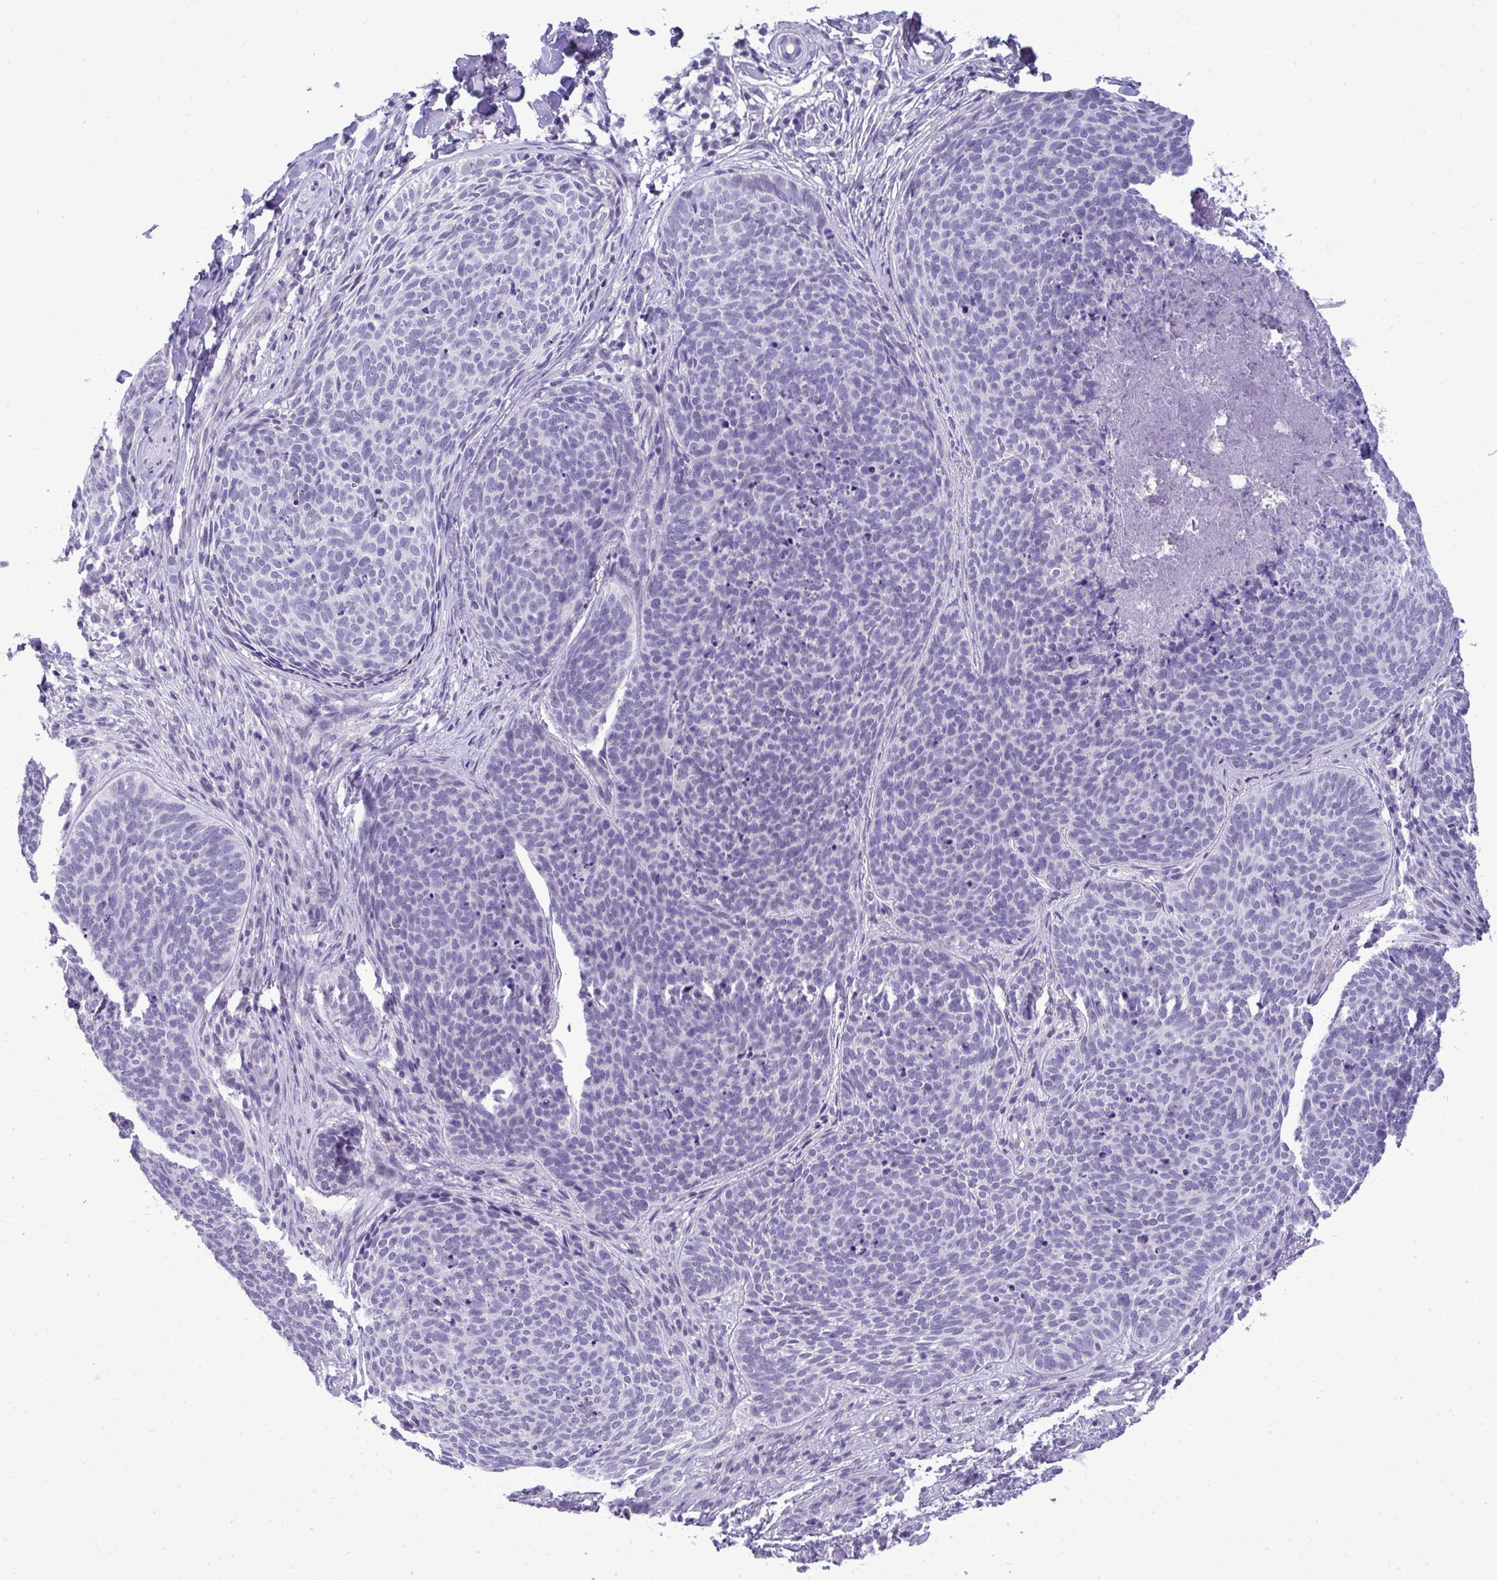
{"staining": {"intensity": "negative", "quantity": "none", "location": "none"}, "tissue": "skin cancer", "cell_type": "Tumor cells", "image_type": "cancer", "snomed": [{"axis": "morphology", "description": "Basal cell carcinoma"}, {"axis": "topography", "description": "Skin"}, {"axis": "topography", "description": "Skin of face"}], "caption": "Tumor cells show no significant protein positivity in skin cancer. (Stains: DAB (3,3'-diaminobenzidine) immunohistochemistry (IHC) with hematoxylin counter stain, Microscopy: brightfield microscopy at high magnification).", "gene": "PRM2", "patient": {"sex": "male", "age": 56}}